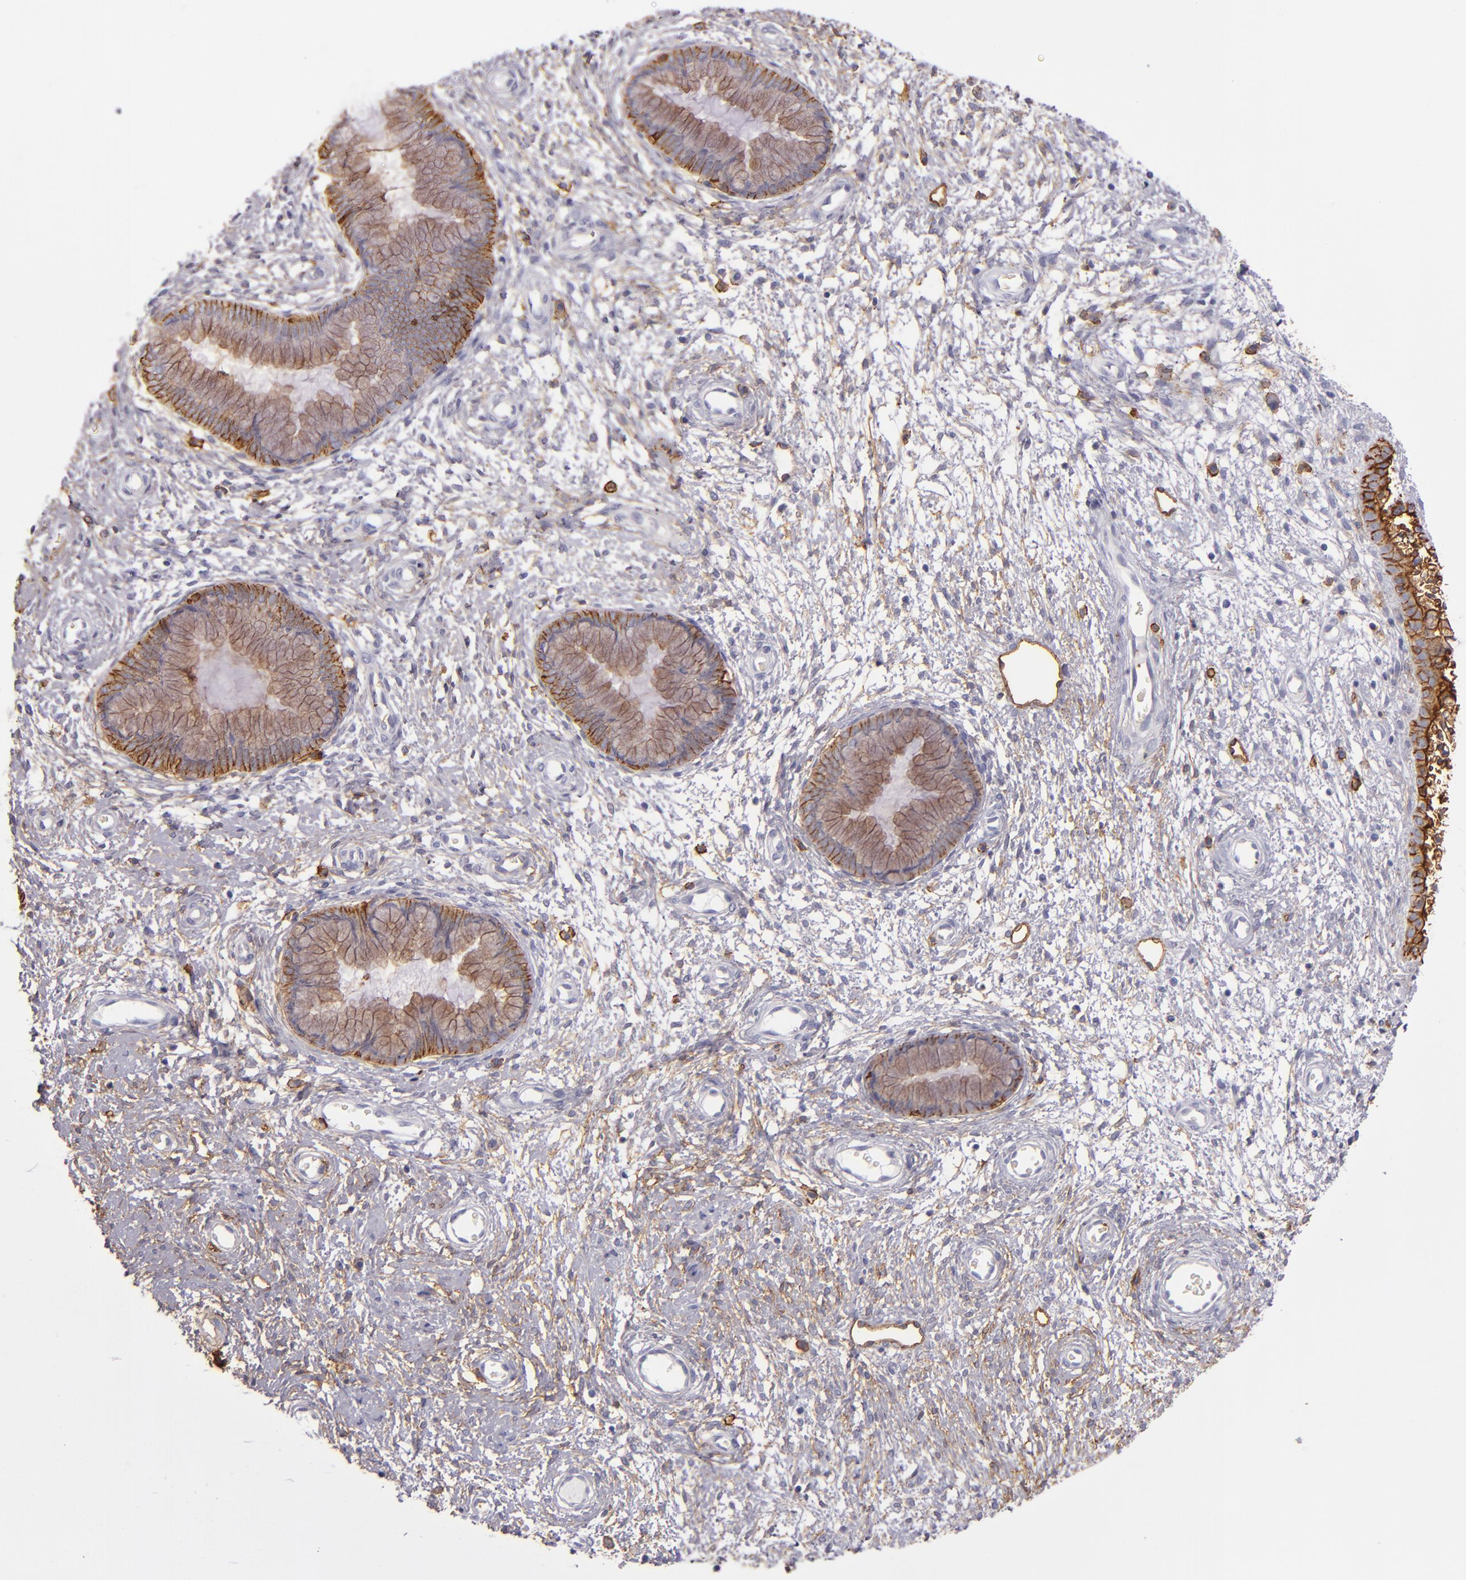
{"staining": {"intensity": "moderate", "quantity": ">75%", "location": "cytoplasmic/membranous"}, "tissue": "cervix", "cell_type": "Glandular cells", "image_type": "normal", "snomed": [{"axis": "morphology", "description": "Normal tissue, NOS"}, {"axis": "topography", "description": "Cervix"}], "caption": "Immunohistochemical staining of normal human cervix exhibits medium levels of moderate cytoplasmic/membranous positivity in approximately >75% of glandular cells. (DAB IHC with brightfield microscopy, high magnification).", "gene": "CD9", "patient": {"sex": "female", "age": 55}}